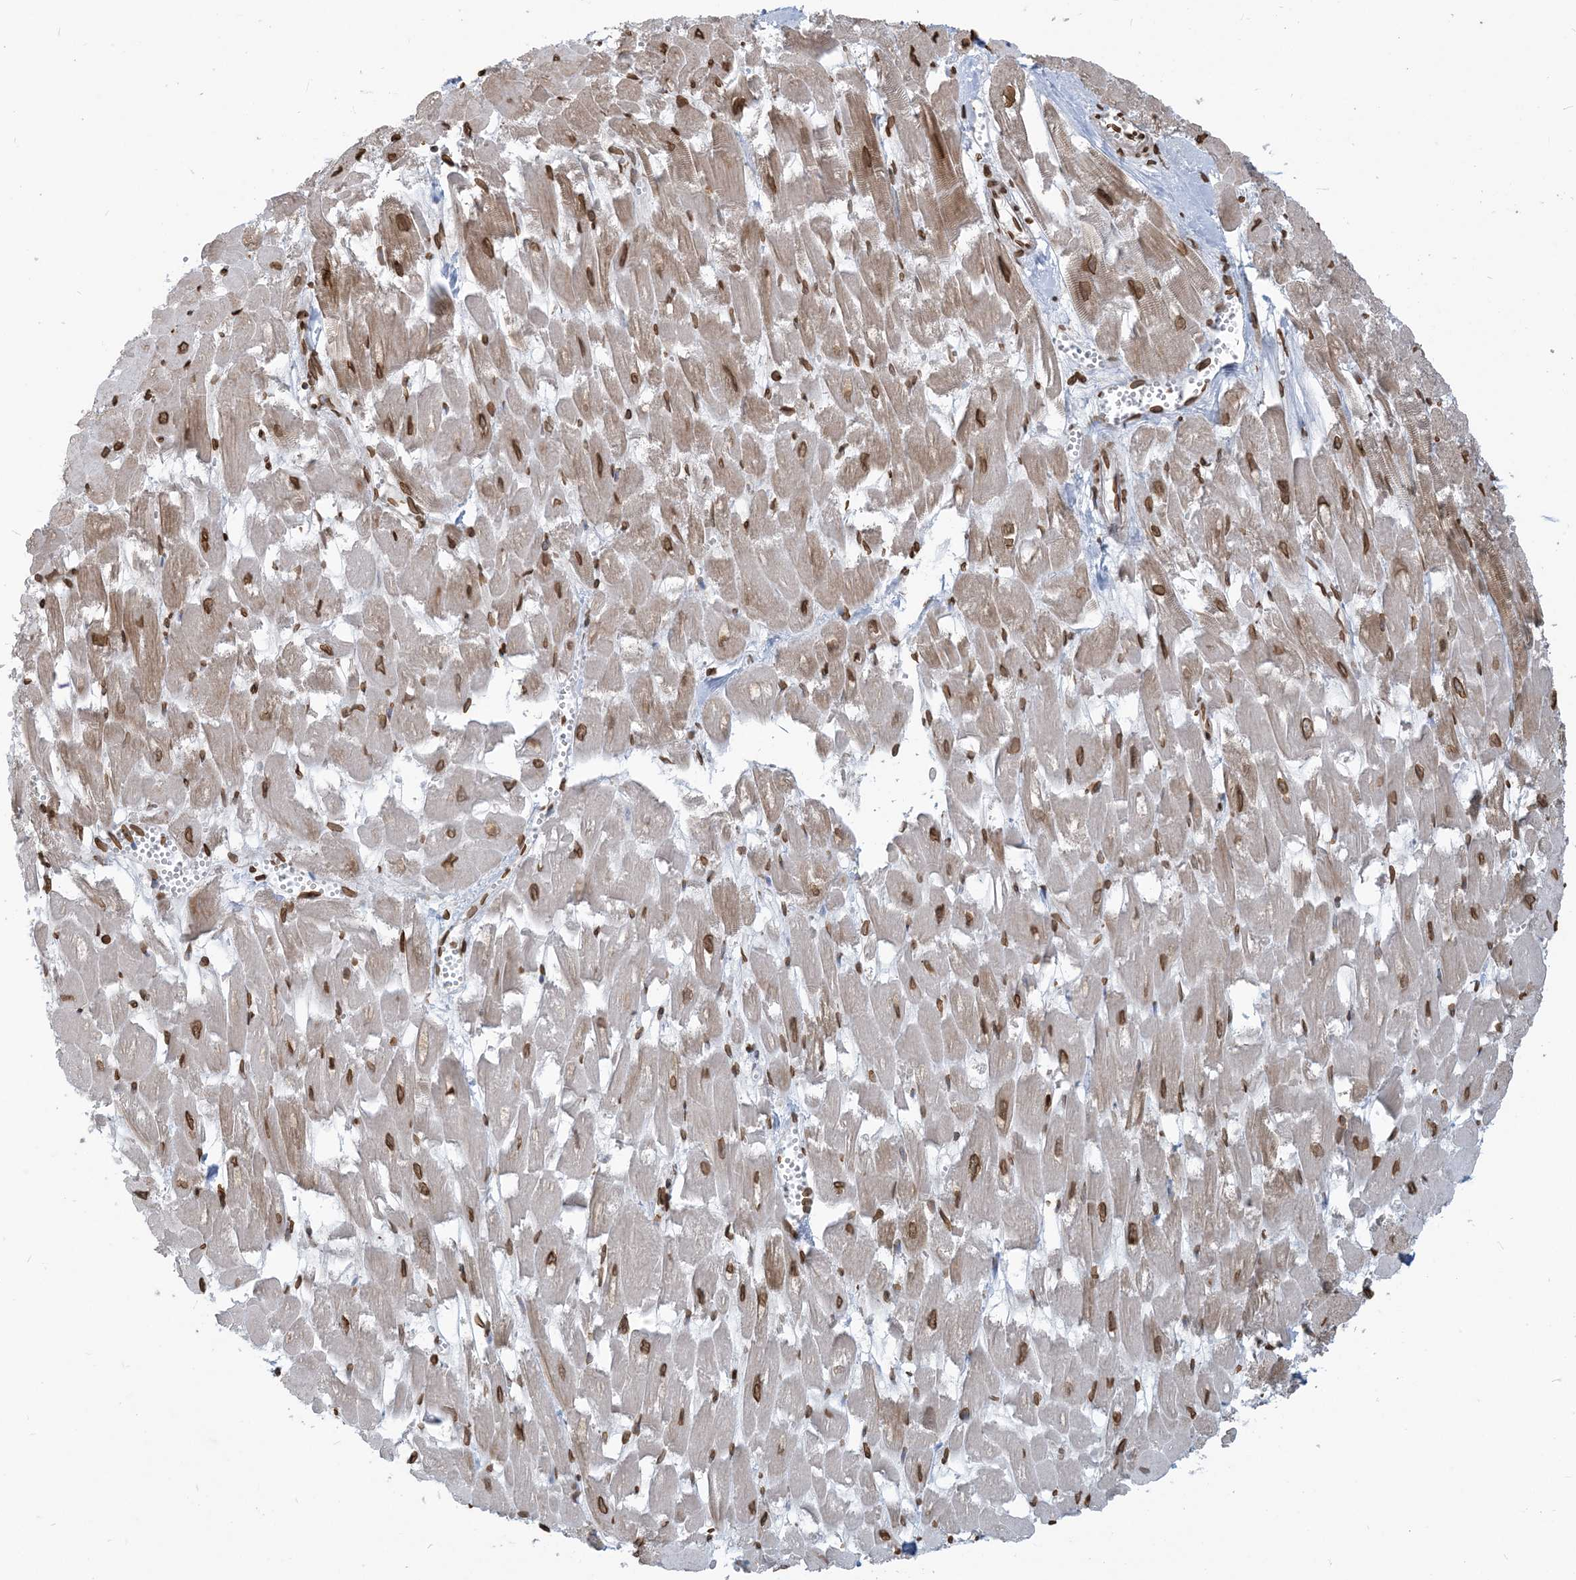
{"staining": {"intensity": "moderate", "quantity": ">75%", "location": "cytoplasmic/membranous,nuclear"}, "tissue": "heart muscle", "cell_type": "Cardiomyocytes", "image_type": "normal", "snomed": [{"axis": "morphology", "description": "Normal tissue, NOS"}, {"axis": "topography", "description": "Heart"}], "caption": "About >75% of cardiomyocytes in normal heart muscle show moderate cytoplasmic/membranous,nuclear protein positivity as visualized by brown immunohistochemical staining.", "gene": "WWP1", "patient": {"sex": "male", "age": 54}}